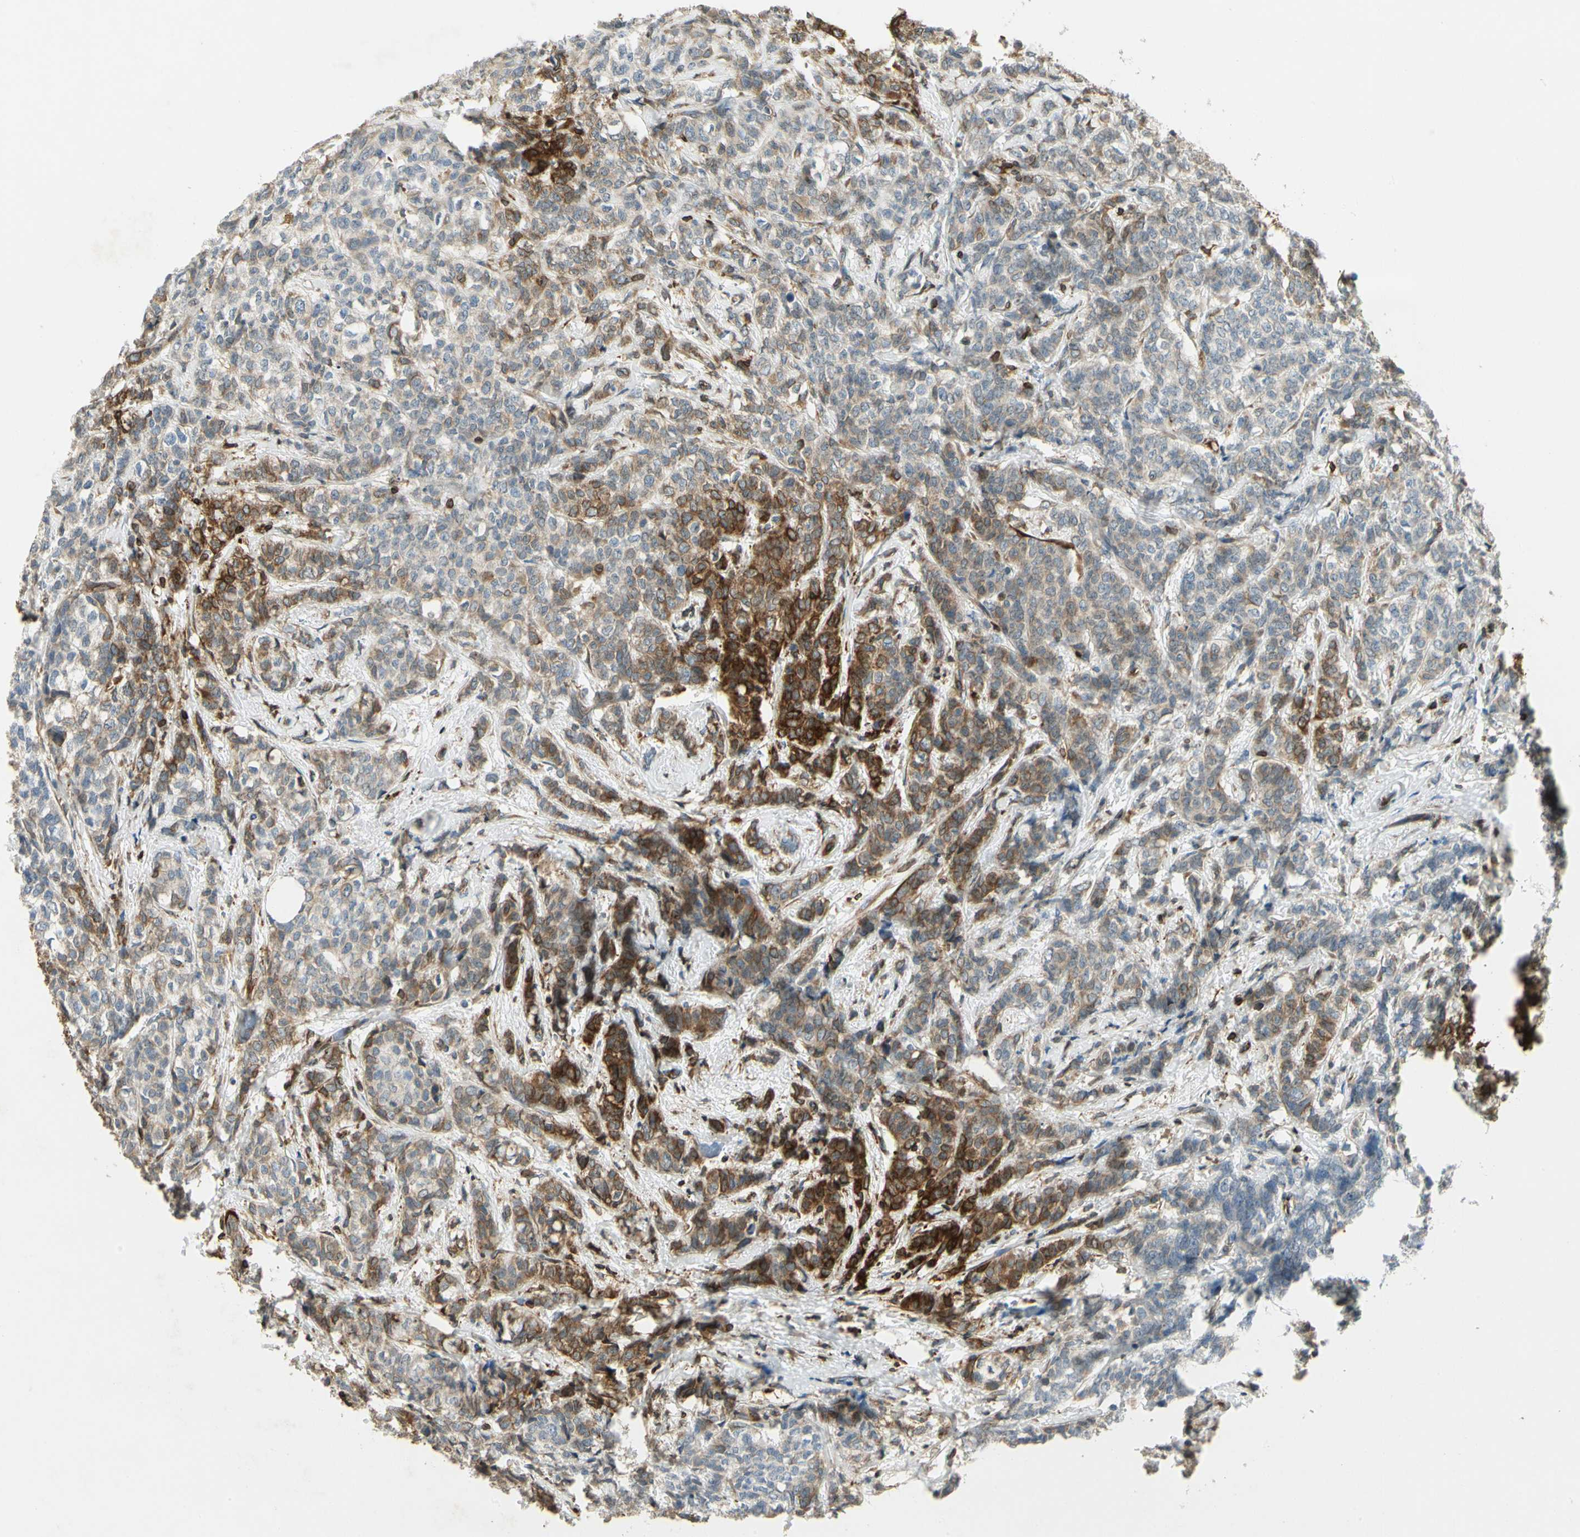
{"staining": {"intensity": "moderate", "quantity": "25%-75%", "location": "cytoplasmic/membranous"}, "tissue": "breast cancer", "cell_type": "Tumor cells", "image_type": "cancer", "snomed": [{"axis": "morphology", "description": "Lobular carcinoma"}, {"axis": "topography", "description": "Breast"}], "caption": "Immunohistochemical staining of human lobular carcinoma (breast) shows medium levels of moderate cytoplasmic/membranous expression in about 25%-75% of tumor cells. (Brightfield microscopy of DAB IHC at high magnification).", "gene": "TAPBP", "patient": {"sex": "female", "age": 60}}